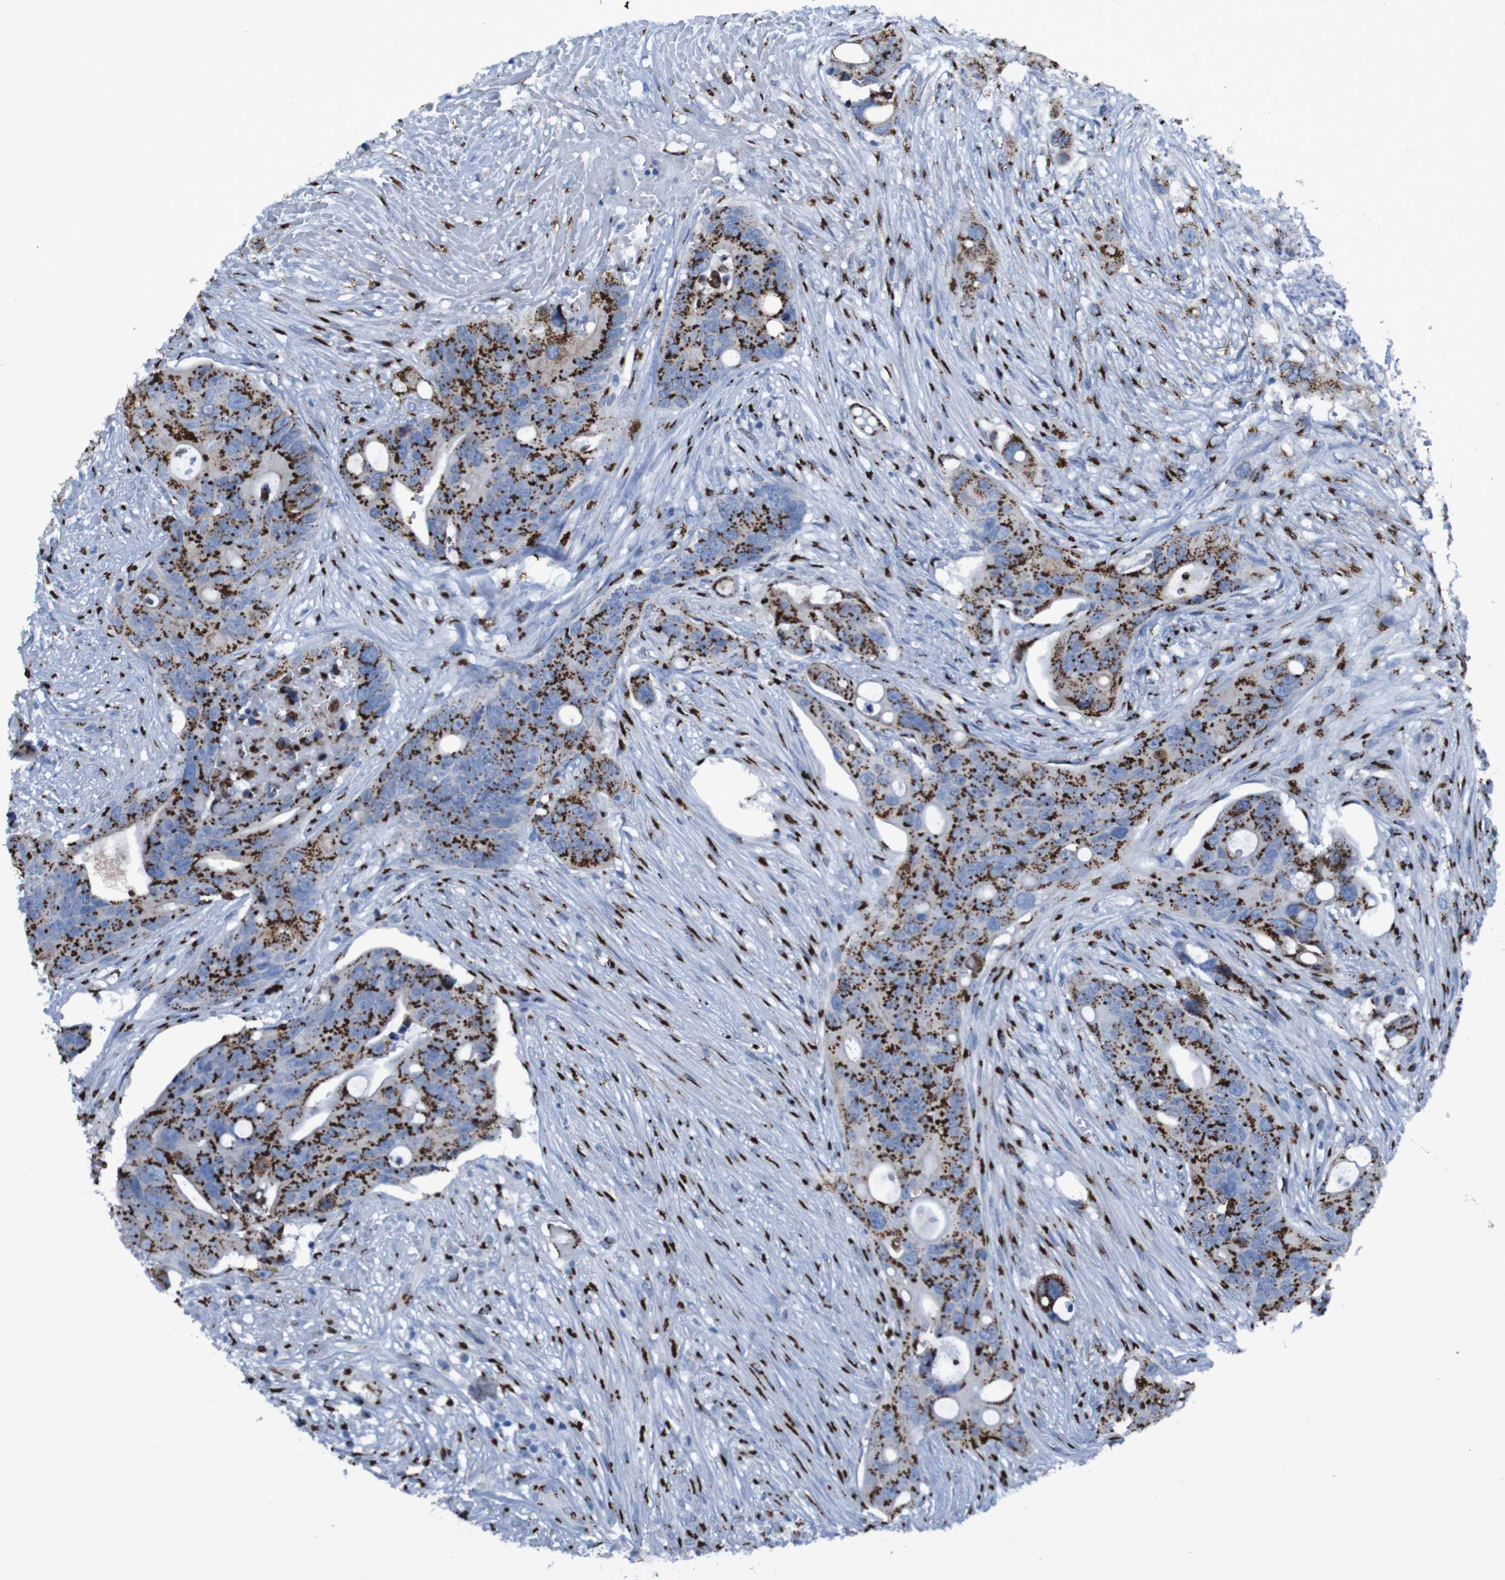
{"staining": {"intensity": "strong", "quantity": ">75%", "location": "cytoplasmic/membranous"}, "tissue": "colorectal cancer", "cell_type": "Tumor cells", "image_type": "cancer", "snomed": [{"axis": "morphology", "description": "Adenocarcinoma, NOS"}, {"axis": "topography", "description": "Colon"}], "caption": "Immunohistochemistry photomicrograph of neoplastic tissue: human colorectal adenocarcinoma stained using immunohistochemistry shows high levels of strong protein expression localized specifically in the cytoplasmic/membranous of tumor cells, appearing as a cytoplasmic/membranous brown color.", "gene": "GOLM1", "patient": {"sex": "female", "age": 57}}